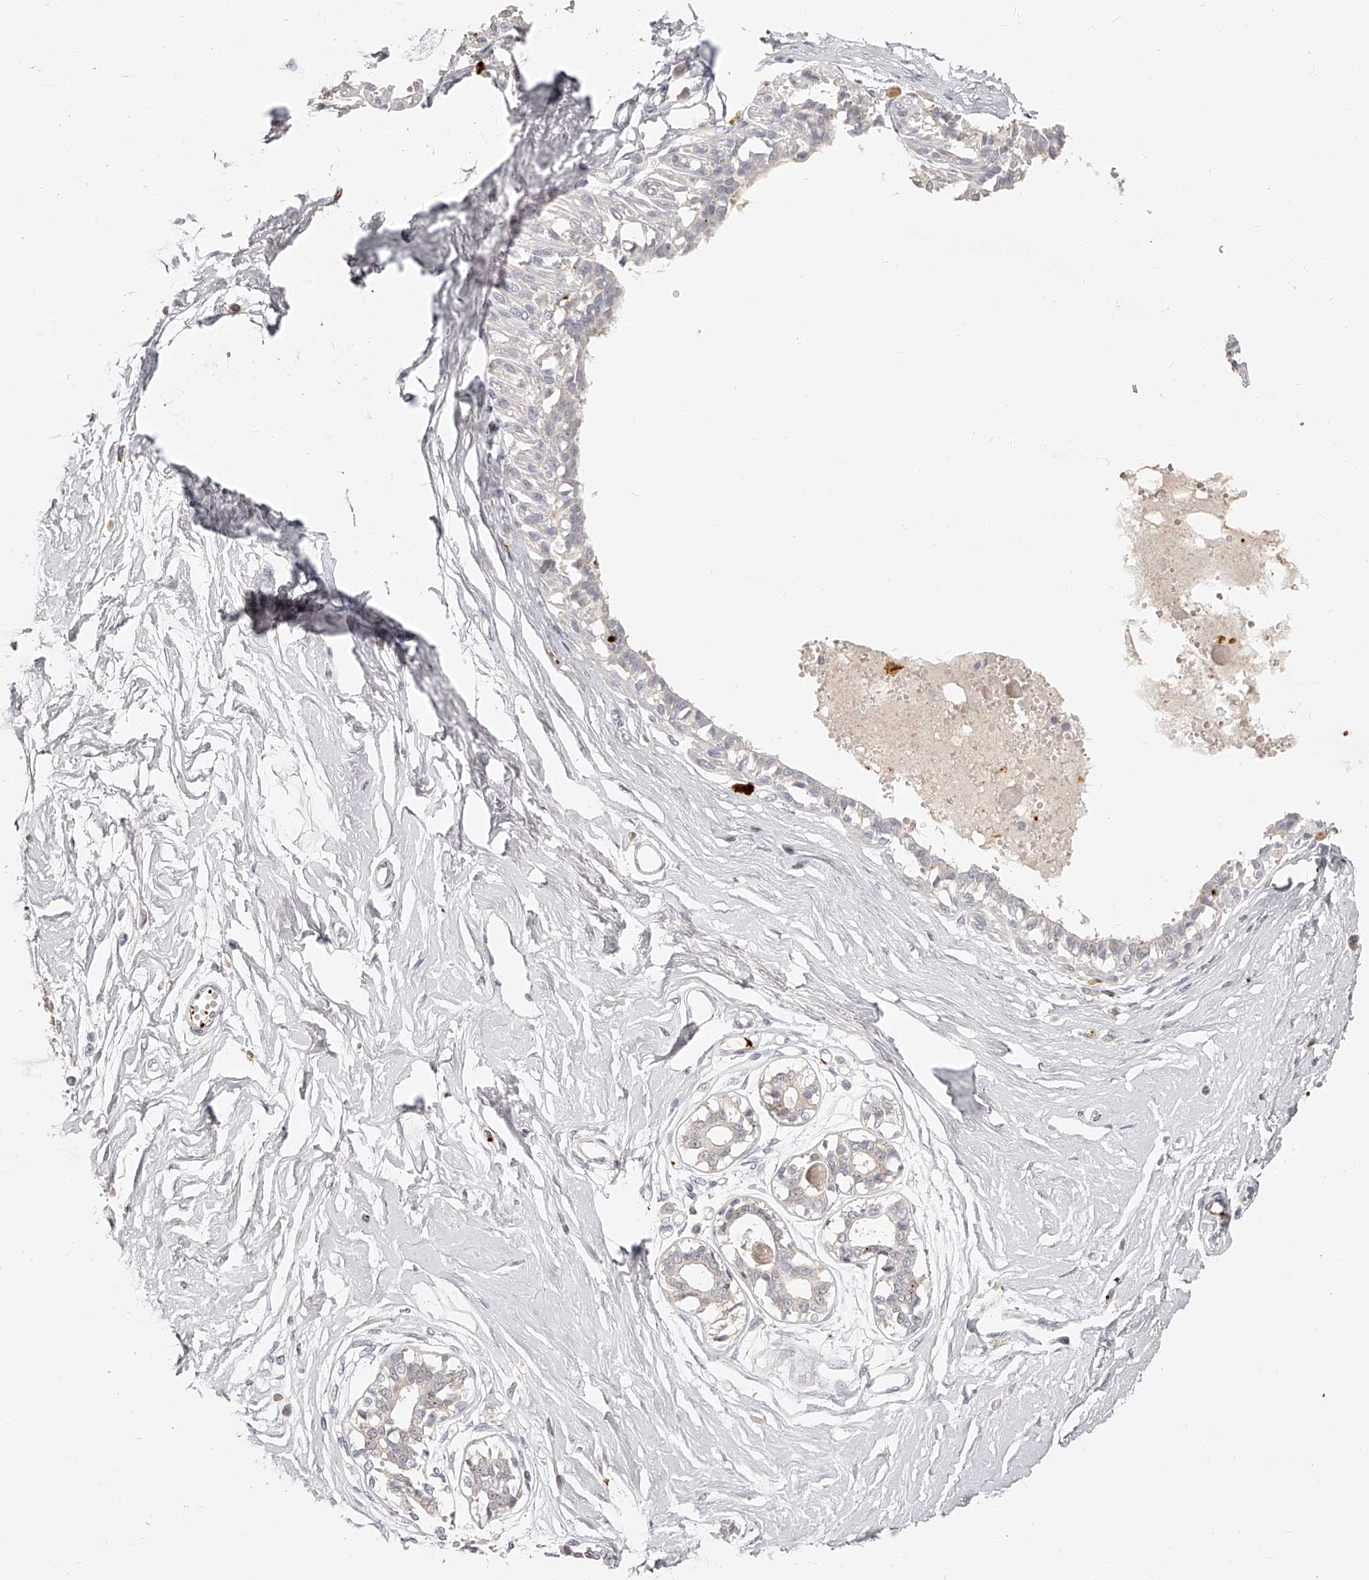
{"staining": {"intensity": "negative", "quantity": "none", "location": "none"}, "tissue": "breast", "cell_type": "Adipocytes", "image_type": "normal", "snomed": [{"axis": "morphology", "description": "Normal tissue, NOS"}, {"axis": "topography", "description": "Breast"}], "caption": "The histopathology image demonstrates no significant positivity in adipocytes of breast.", "gene": "ITGB3", "patient": {"sex": "female", "age": 45}}